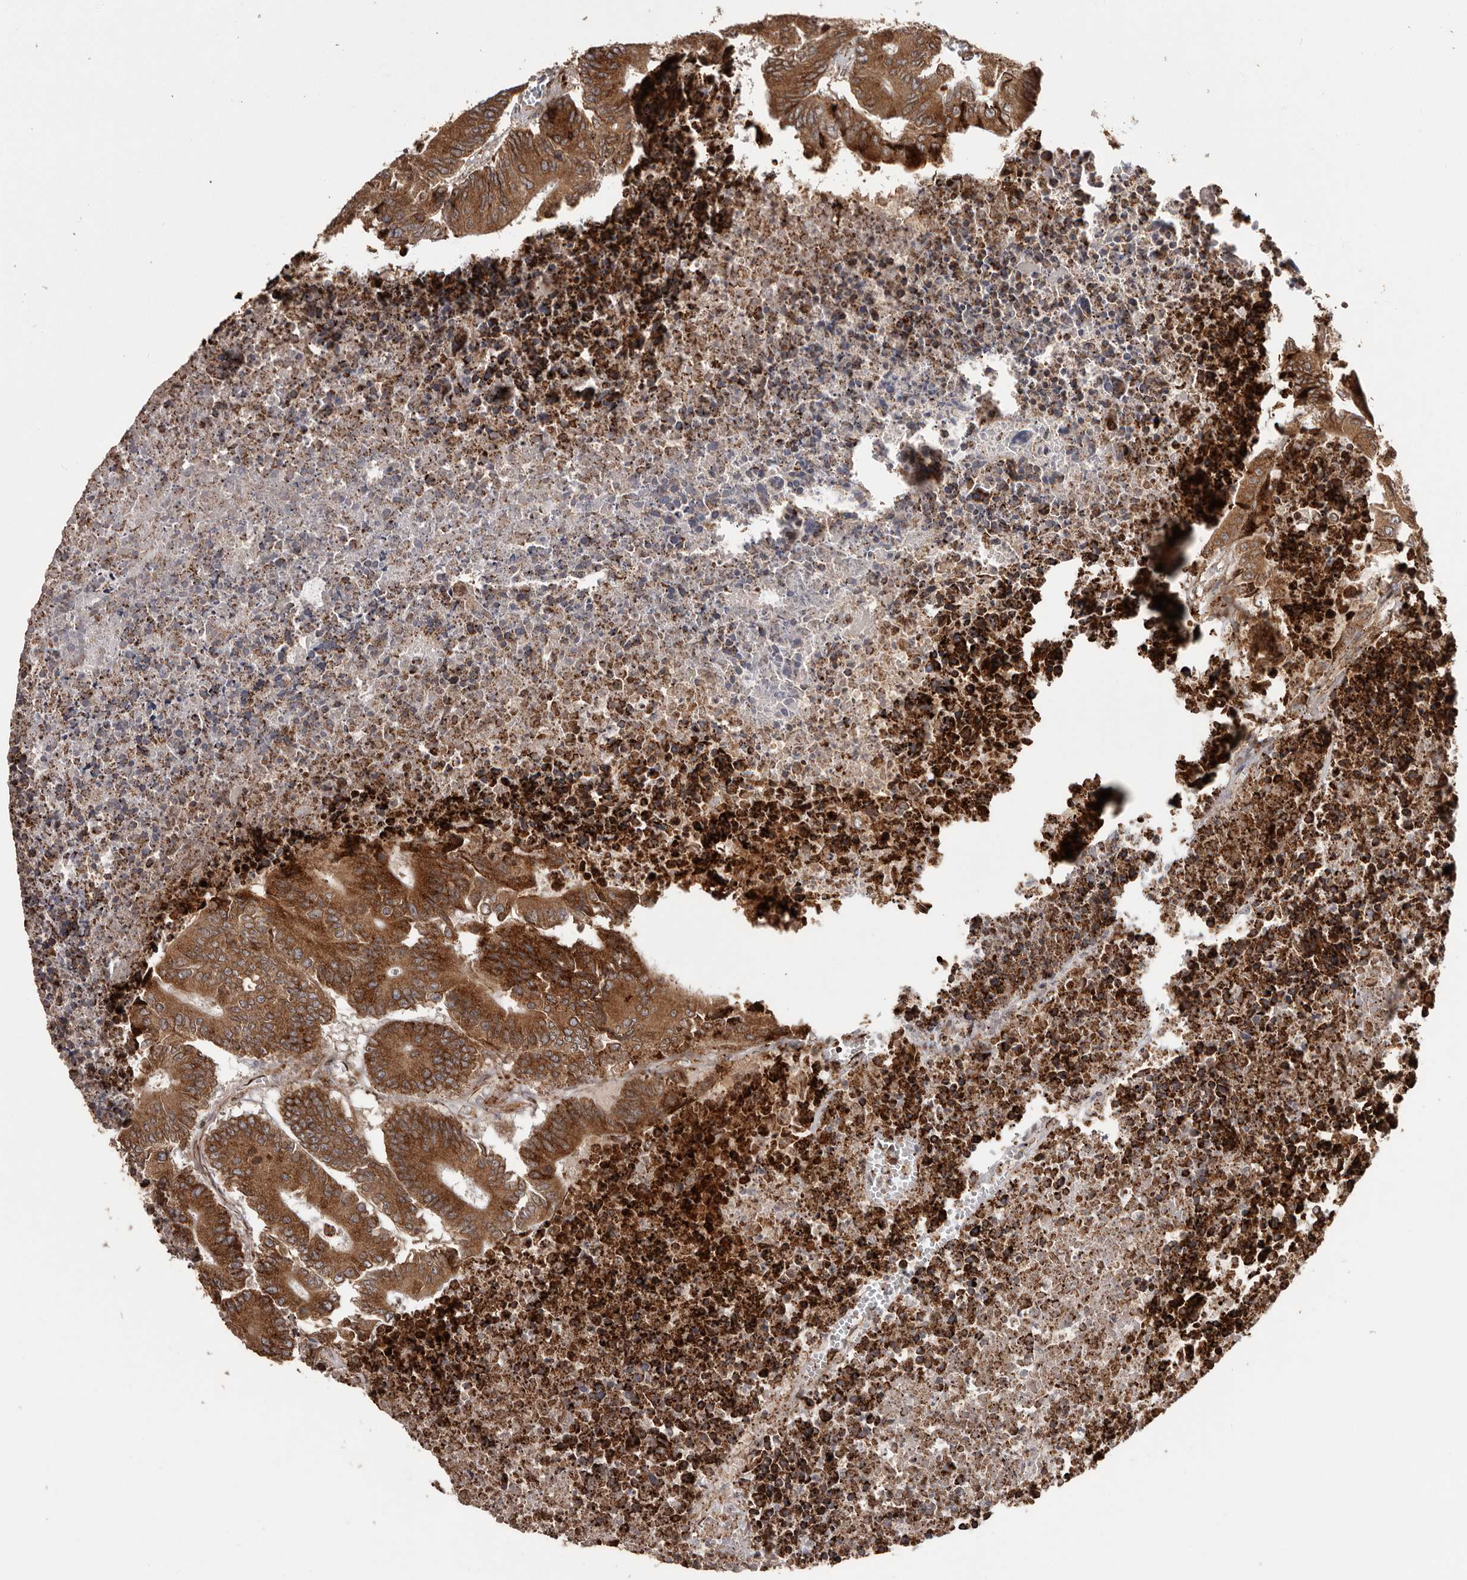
{"staining": {"intensity": "strong", "quantity": ">75%", "location": "cytoplasmic/membranous"}, "tissue": "colorectal cancer", "cell_type": "Tumor cells", "image_type": "cancer", "snomed": [{"axis": "morphology", "description": "Adenocarcinoma, NOS"}, {"axis": "topography", "description": "Colon"}], "caption": "A micrograph of adenocarcinoma (colorectal) stained for a protein displays strong cytoplasmic/membranous brown staining in tumor cells.", "gene": "NUP43", "patient": {"sex": "male", "age": 87}}